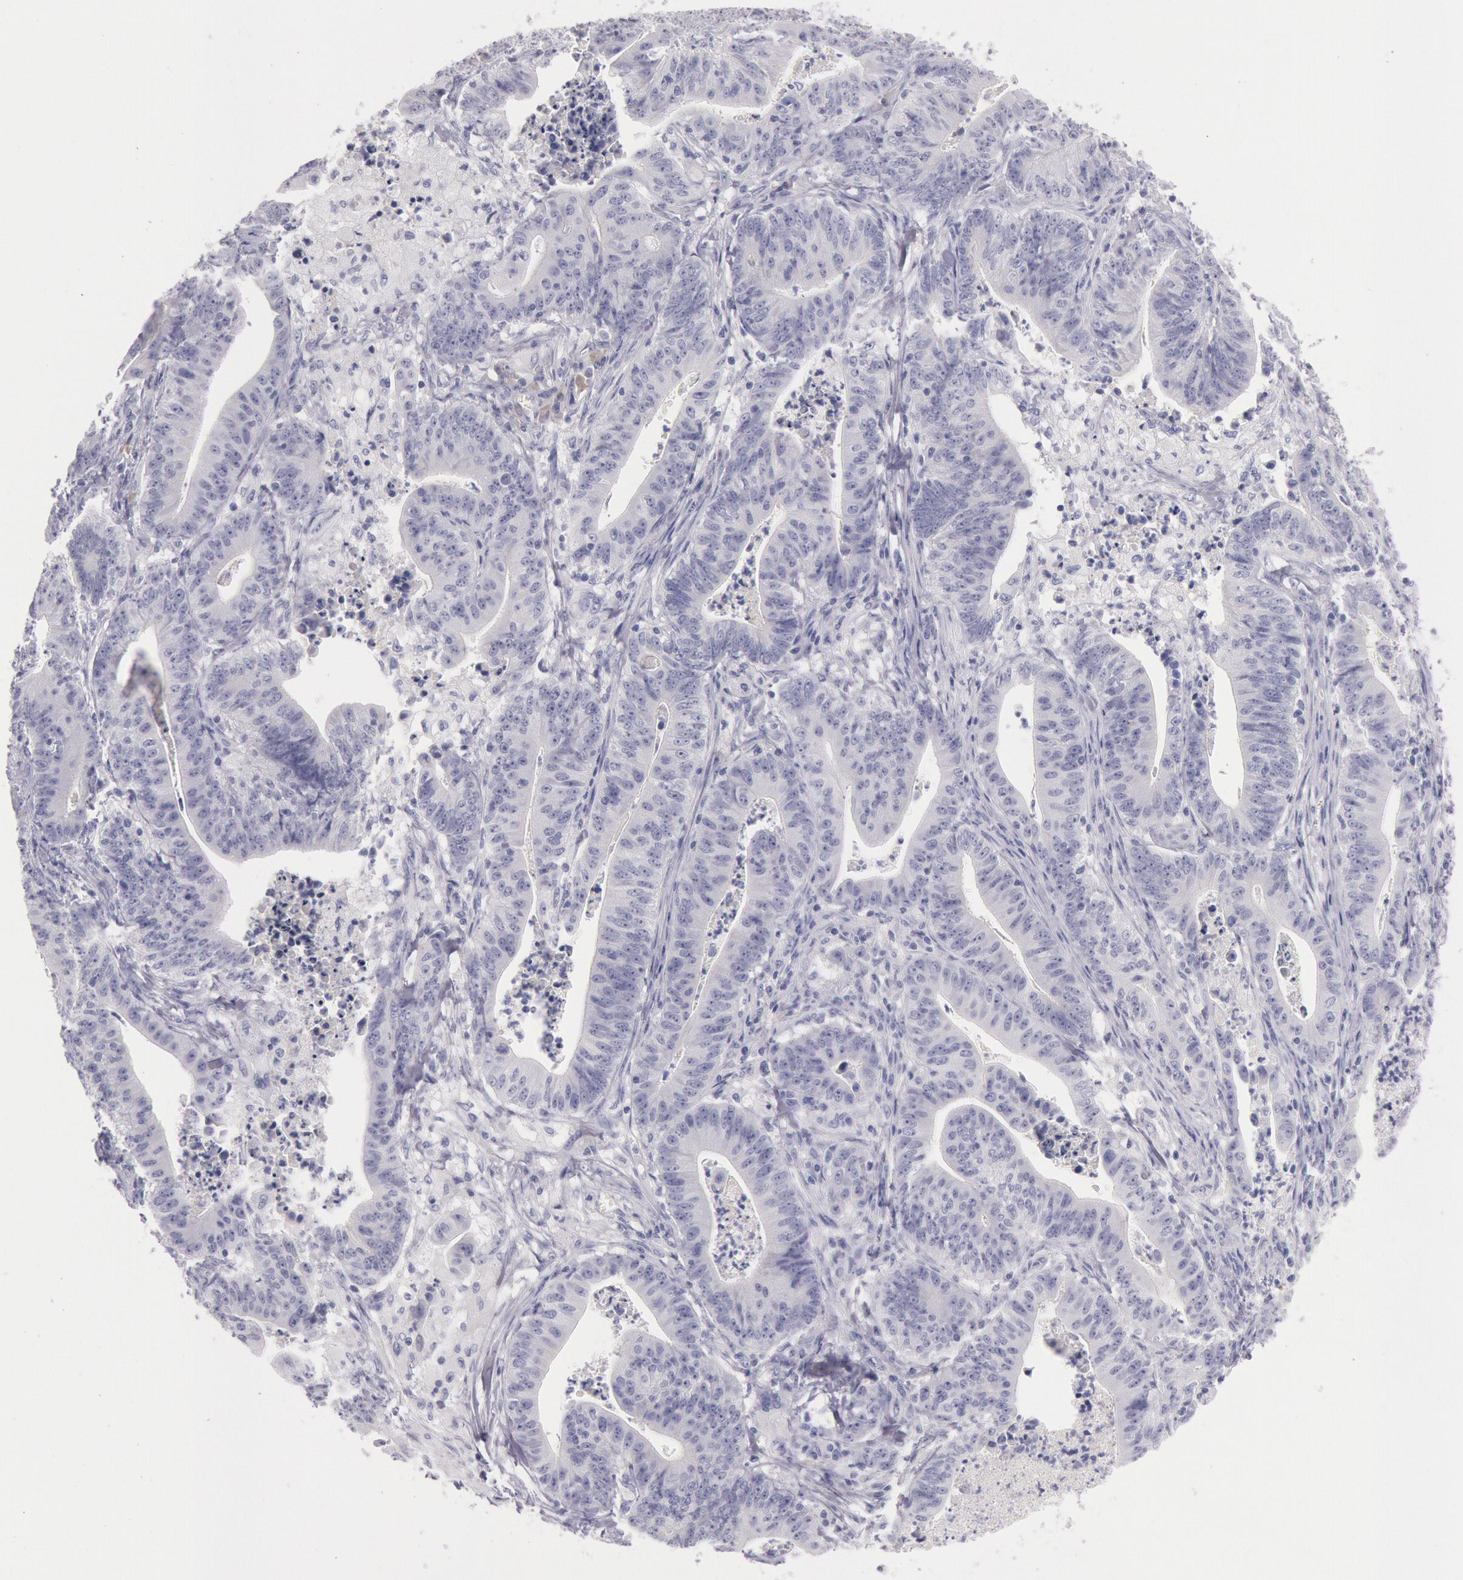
{"staining": {"intensity": "negative", "quantity": "none", "location": "none"}, "tissue": "stomach cancer", "cell_type": "Tumor cells", "image_type": "cancer", "snomed": [{"axis": "morphology", "description": "Adenocarcinoma, NOS"}, {"axis": "topography", "description": "Stomach, lower"}], "caption": "A high-resolution image shows immunohistochemistry (IHC) staining of stomach adenocarcinoma, which reveals no significant expression in tumor cells.", "gene": "EGFR", "patient": {"sex": "female", "age": 86}}